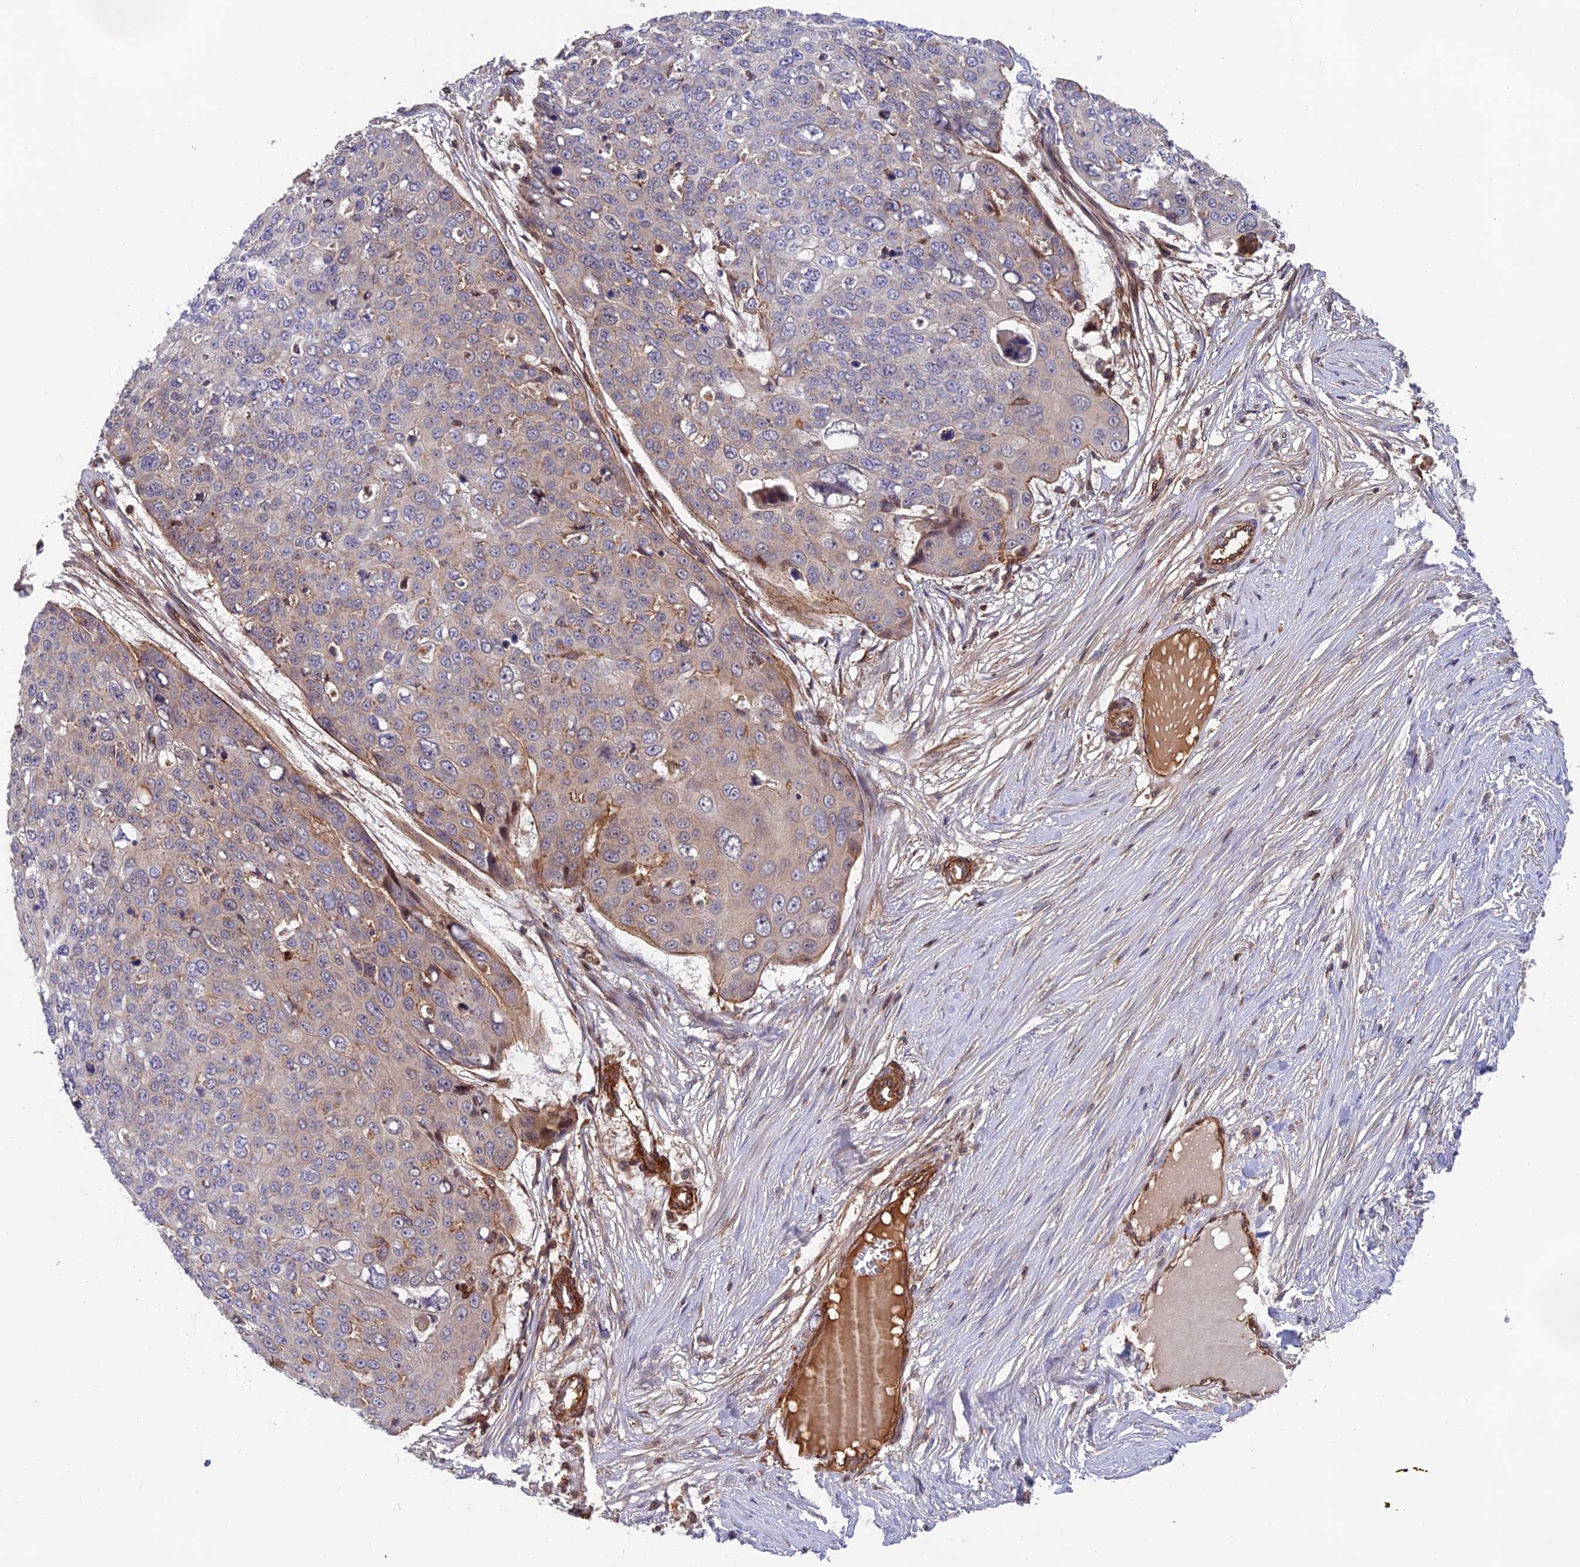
{"staining": {"intensity": "moderate", "quantity": "<25%", "location": "cytoplasmic/membranous"}, "tissue": "skin cancer", "cell_type": "Tumor cells", "image_type": "cancer", "snomed": [{"axis": "morphology", "description": "Squamous cell carcinoma, NOS"}, {"axis": "topography", "description": "Skin"}], "caption": "Squamous cell carcinoma (skin) tissue displays moderate cytoplasmic/membranous expression in approximately <25% of tumor cells, visualized by immunohistochemistry.", "gene": "OSBPL1A", "patient": {"sex": "male", "age": 71}}